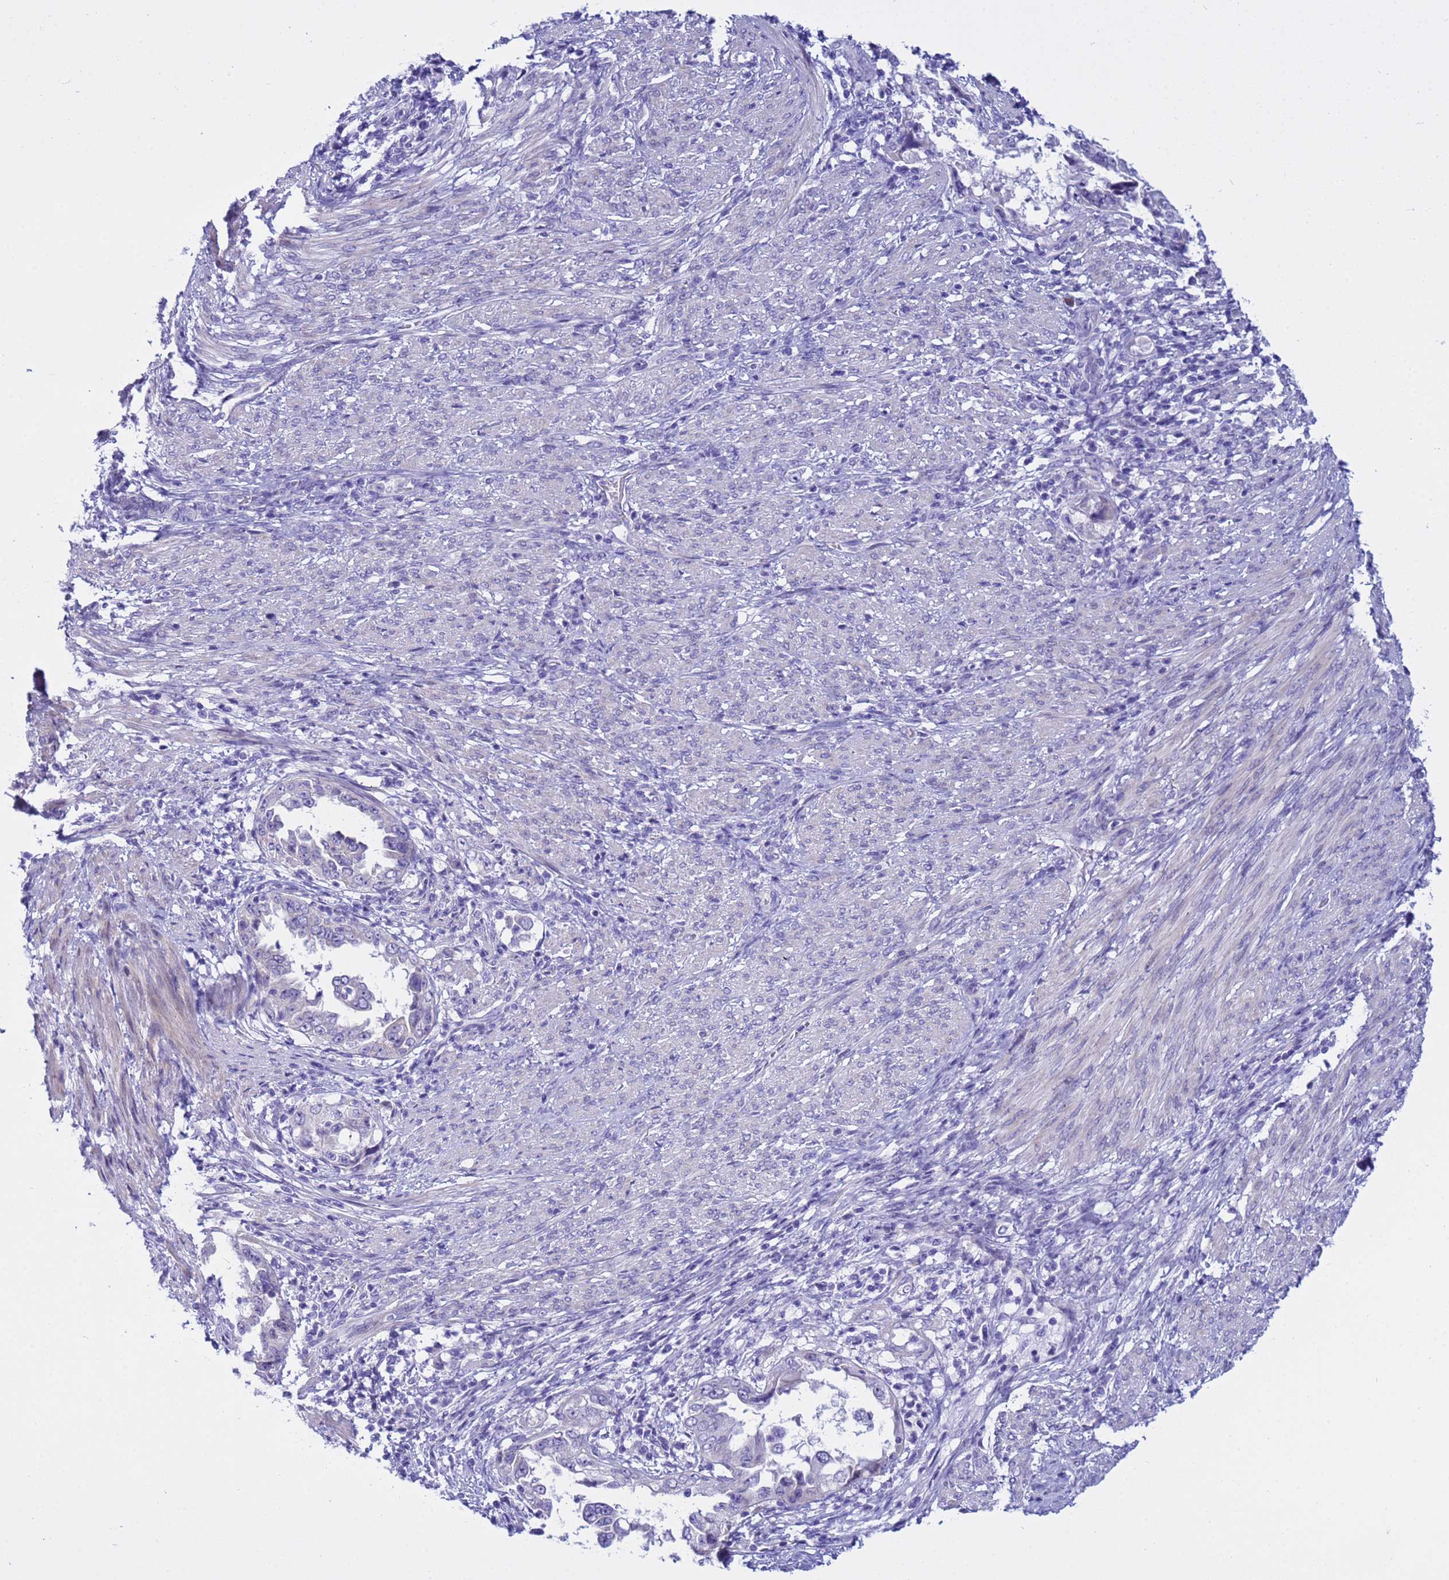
{"staining": {"intensity": "negative", "quantity": "none", "location": "none"}, "tissue": "endometrial cancer", "cell_type": "Tumor cells", "image_type": "cancer", "snomed": [{"axis": "morphology", "description": "Adenocarcinoma, NOS"}, {"axis": "topography", "description": "Endometrium"}], "caption": "Endometrial cancer was stained to show a protein in brown. There is no significant staining in tumor cells.", "gene": "IGSF11", "patient": {"sex": "female", "age": 85}}